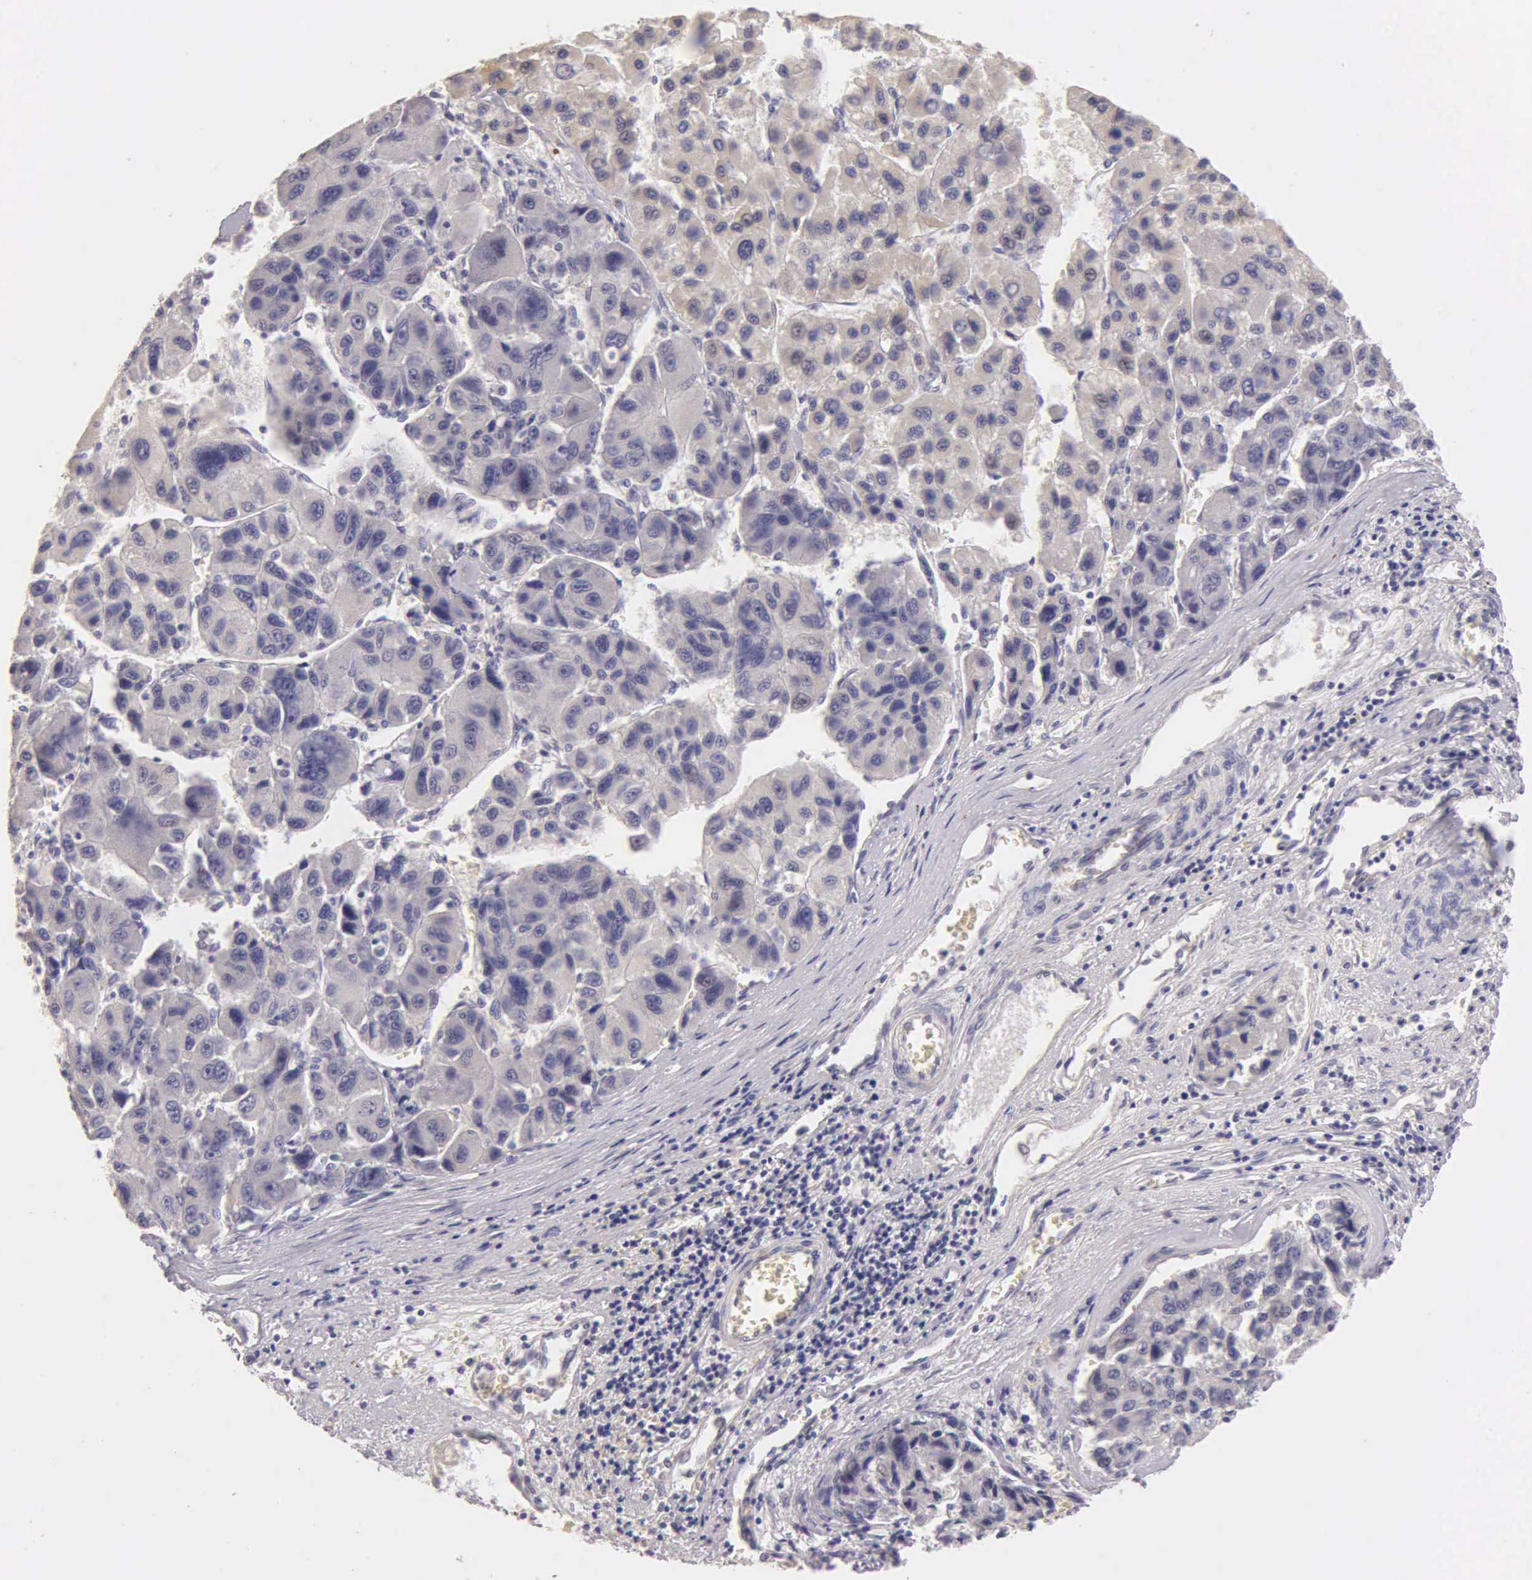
{"staining": {"intensity": "negative", "quantity": "none", "location": "none"}, "tissue": "liver cancer", "cell_type": "Tumor cells", "image_type": "cancer", "snomed": [{"axis": "morphology", "description": "Carcinoma, Hepatocellular, NOS"}, {"axis": "topography", "description": "Liver"}], "caption": "A high-resolution histopathology image shows IHC staining of liver cancer, which demonstrates no significant staining in tumor cells. (Immunohistochemistry, brightfield microscopy, high magnification).", "gene": "ESR1", "patient": {"sex": "male", "age": 64}}